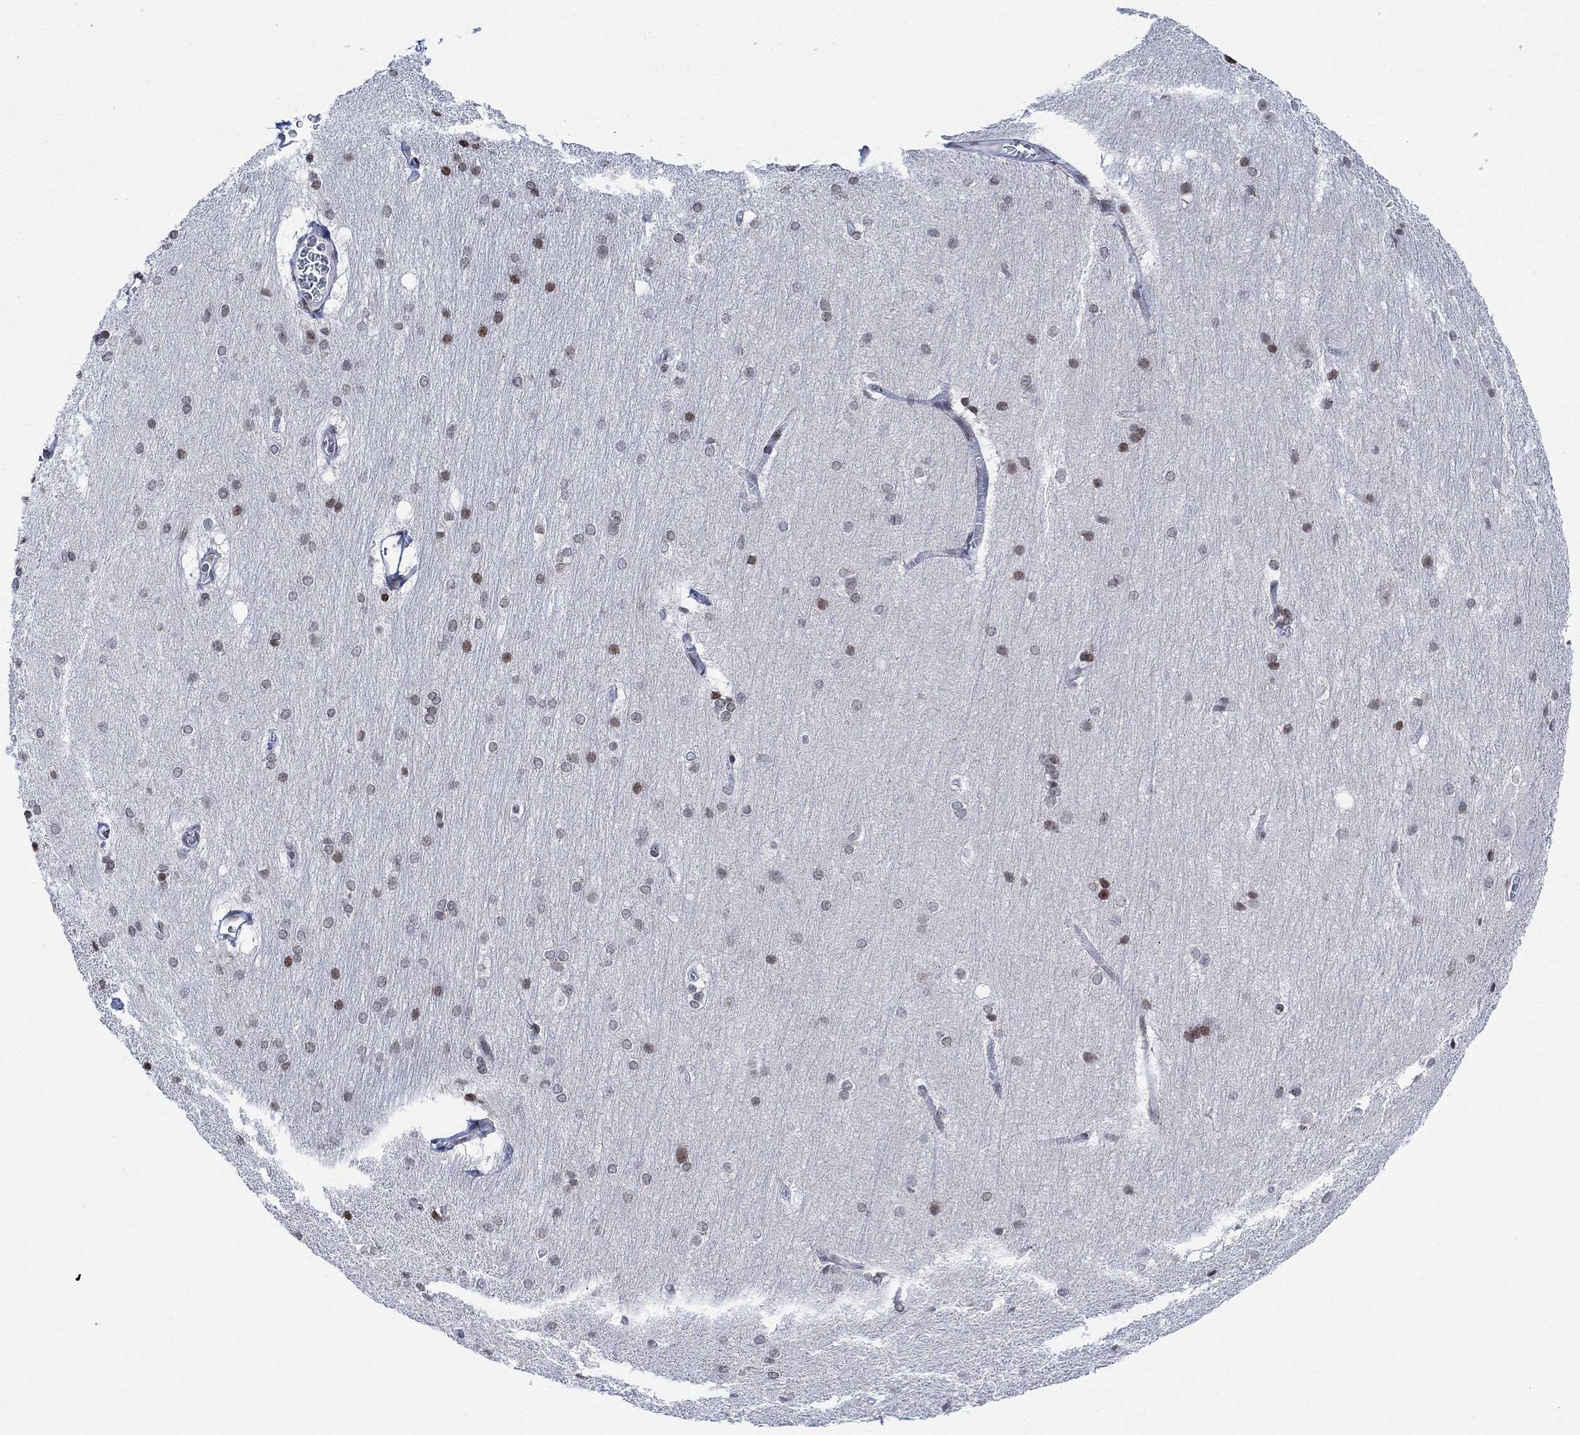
{"staining": {"intensity": "moderate", "quantity": "<25%", "location": "nuclear"}, "tissue": "hippocampus", "cell_type": "Glial cells", "image_type": "normal", "snomed": [{"axis": "morphology", "description": "Normal tissue, NOS"}, {"axis": "topography", "description": "Cerebral cortex"}, {"axis": "topography", "description": "Hippocampus"}], "caption": "DAB (3,3'-diaminobenzidine) immunohistochemical staining of unremarkable hippocampus shows moderate nuclear protein expression in approximately <25% of glial cells.", "gene": "ABHD14A", "patient": {"sex": "female", "age": 19}}